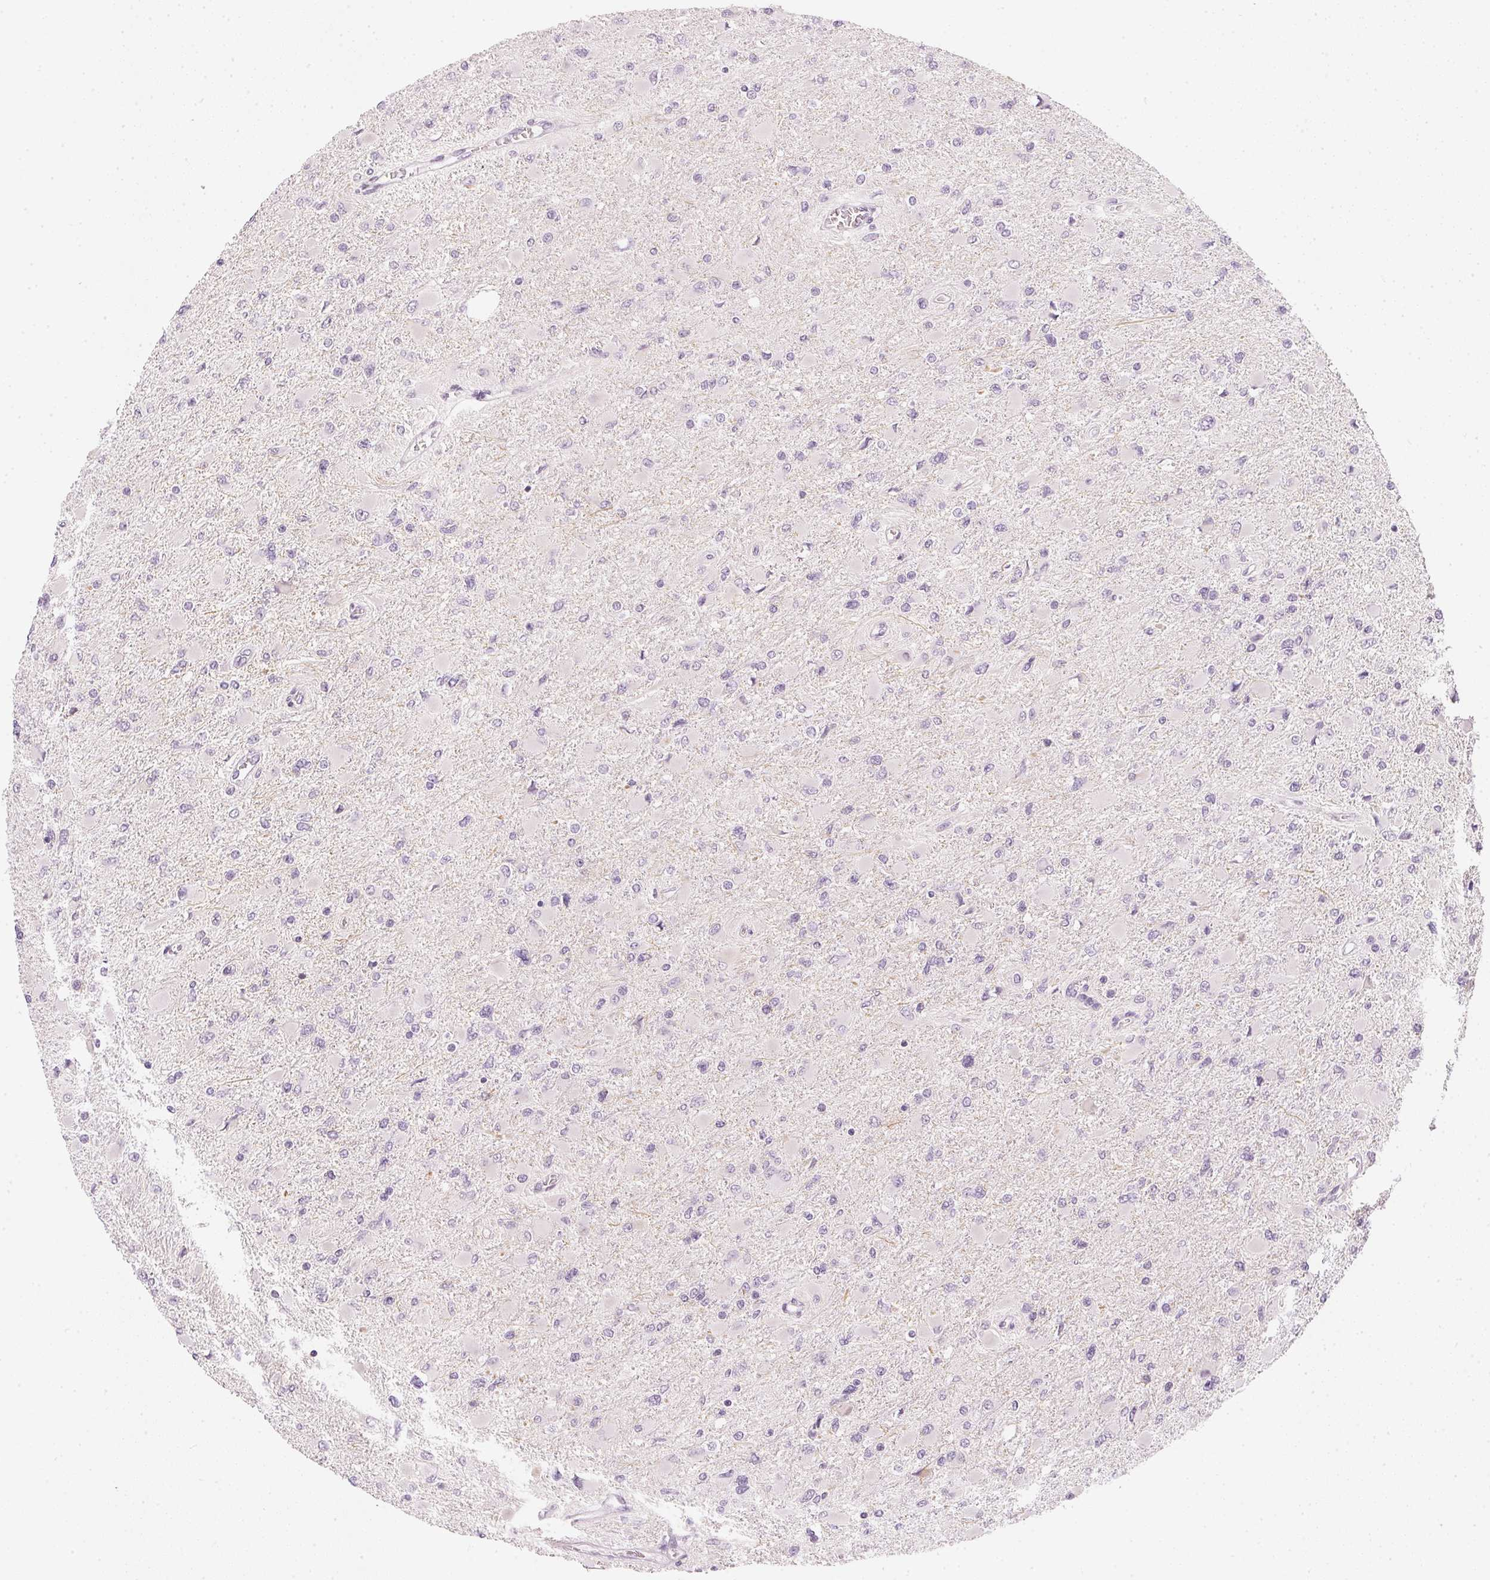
{"staining": {"intensity": "negative", "quantity": "none", "location": "none"}, "tissue": "glioma", "cell_type": "Tumor cells", "image_type": "cancer", "snomed": [{"axis": "morphology", "description": "Glioma, malignant, High grade"}, {"axis": "topography", "description": "Cerebral cortex"}], "caption": "IHC histopathology image of human malignant glioma (high-grade) stained for a protein (brown), which exhibits no expression in tumor cells. (Immunohistochemistry, brightfield microscopy, high magnification).", "gene": "CHST4", "patient": {"sex": "female", "age": 36}}